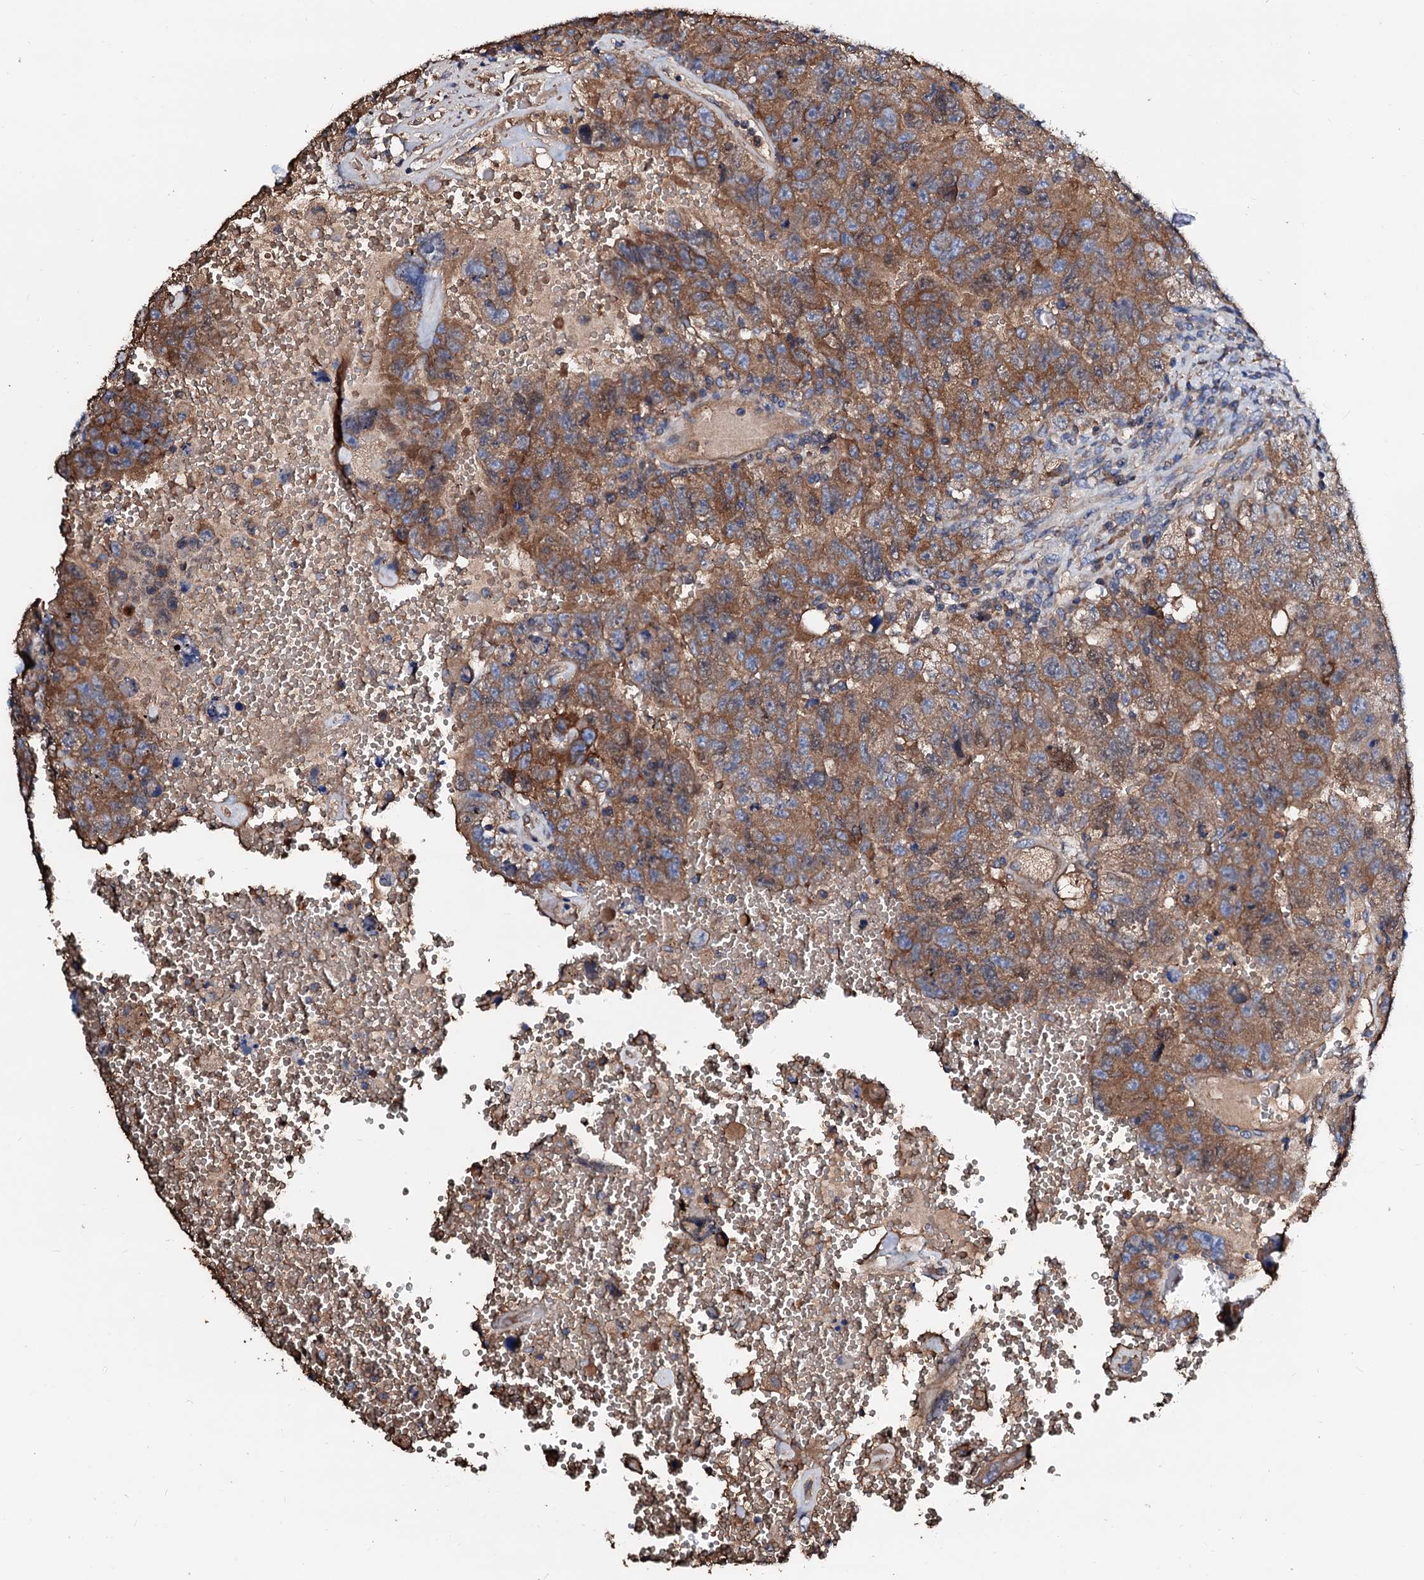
{"staining": {"intensity": "moderate", "quantity": ">75%", "location": "cytoplasmic/membranous"}, "tissue": "testis cancer", "cell_type": "Tumor cells", "image_type": "cancer", "snomed": [{"axis": "morphology", "description": "Carcinoma, Embryonal, NOS"}, {"axis": "topography", "description": "Testis"}], "caption": "A photomicrograph showing moderate cytoplasmic/membranous expression in approximately >75% of tumor cells in embryonal carcinoma (testis), as visualized by brown immunohistochemical staining.", "gene": "CSKMT", "patient": {"sex": "male", "age": 26}}